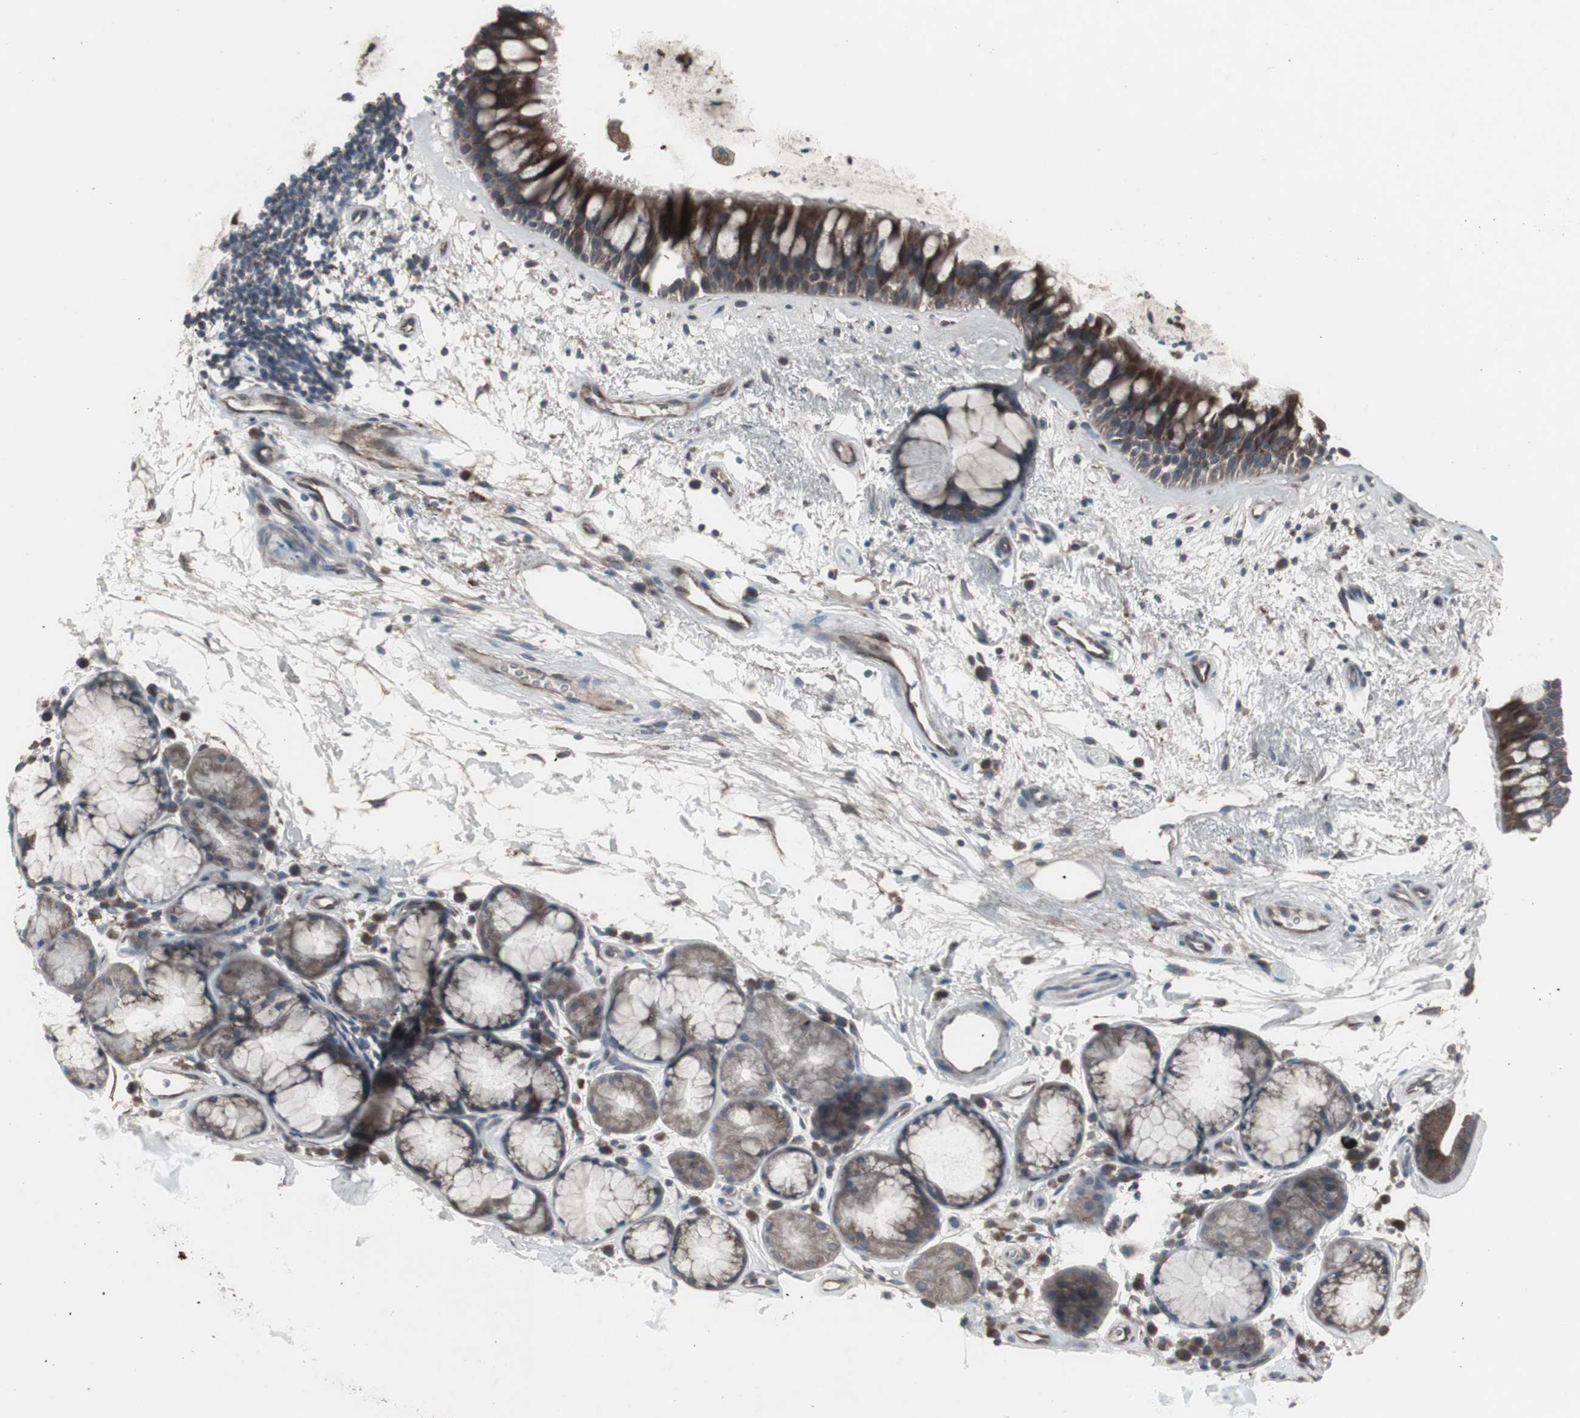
{"staining": {"intensity": "strong", "quantity": "25%-75%", "location": "cytoplasmic/membranous"}, "tissue": "bronchus", "cell_type": "Respiratory epithelial cells", "image_type": "normal", "snomed": [{"axis": "morphology", "description": "Normal tissue, NOS"}, {"axis": "topography", "description": "Bronchus"}], "caption": "Strong cytoplasmic/membranous protein expression is seen in approximately 25%-75% of respiratory epithelial cells in bronchus.", "gene": "SSTR2", "patient": {"sex": "female", "age": 54}}